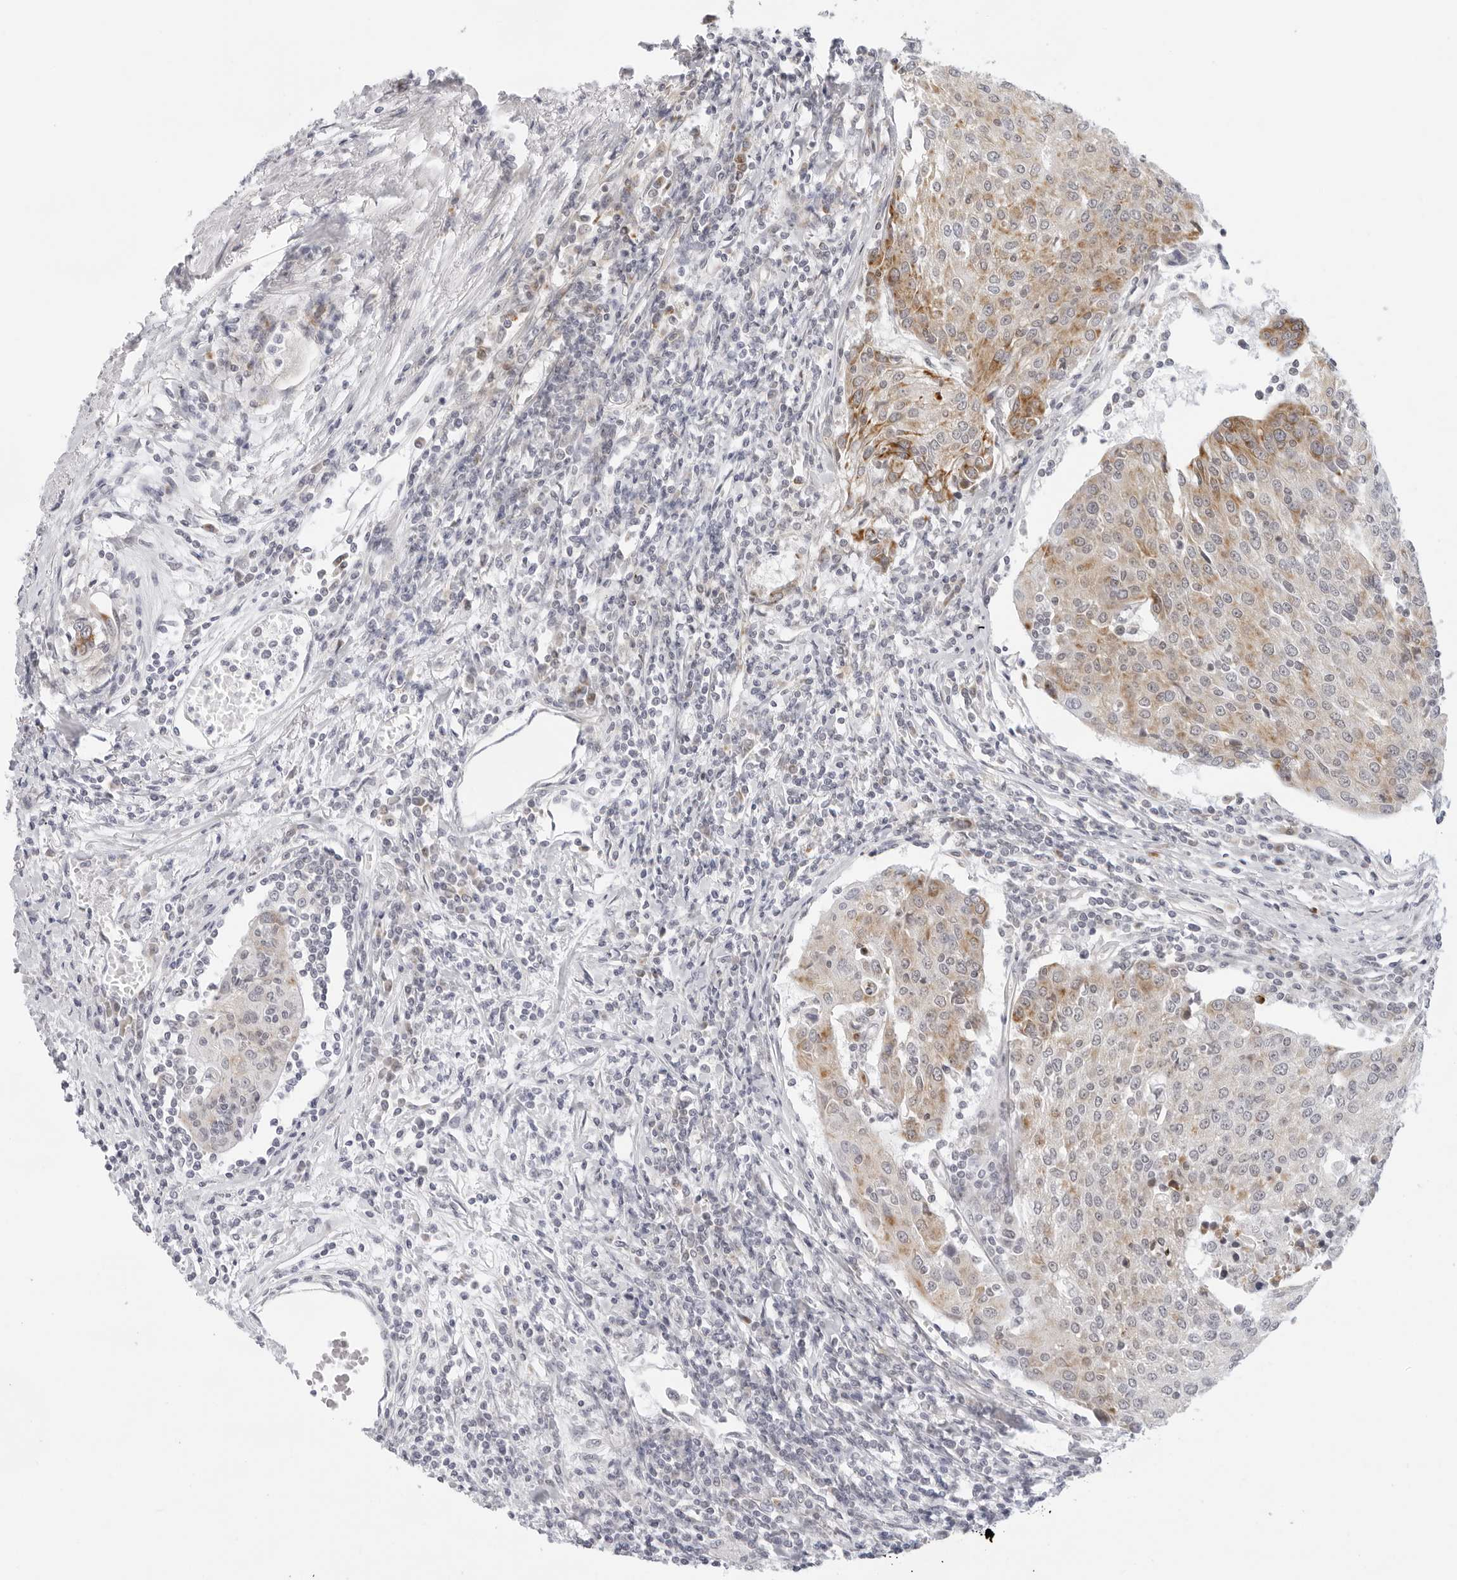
{"staining": {"intensity": "moderate", "quantity": ">75%", "location": "cytoplasmic/membranous"}, "tissue": "urothelial cancer", "cell_type": "Tumor cells", "image_type": "cancer", "snomed": [{"axis": "morphology", "description": "Urothelial carcinoma, High grade"}, {"axis": "topography", "description": "Urinary bladder"}], "caption": "Immunohistochemistry image of urothelial cancer stained for a protein (brown), which shows medium levels of moderate cytoplasmic/membranous expression in approximately >75% of tumor cells.", "gene": "CIART", "patient": {"sex": "female", "age": 85}}